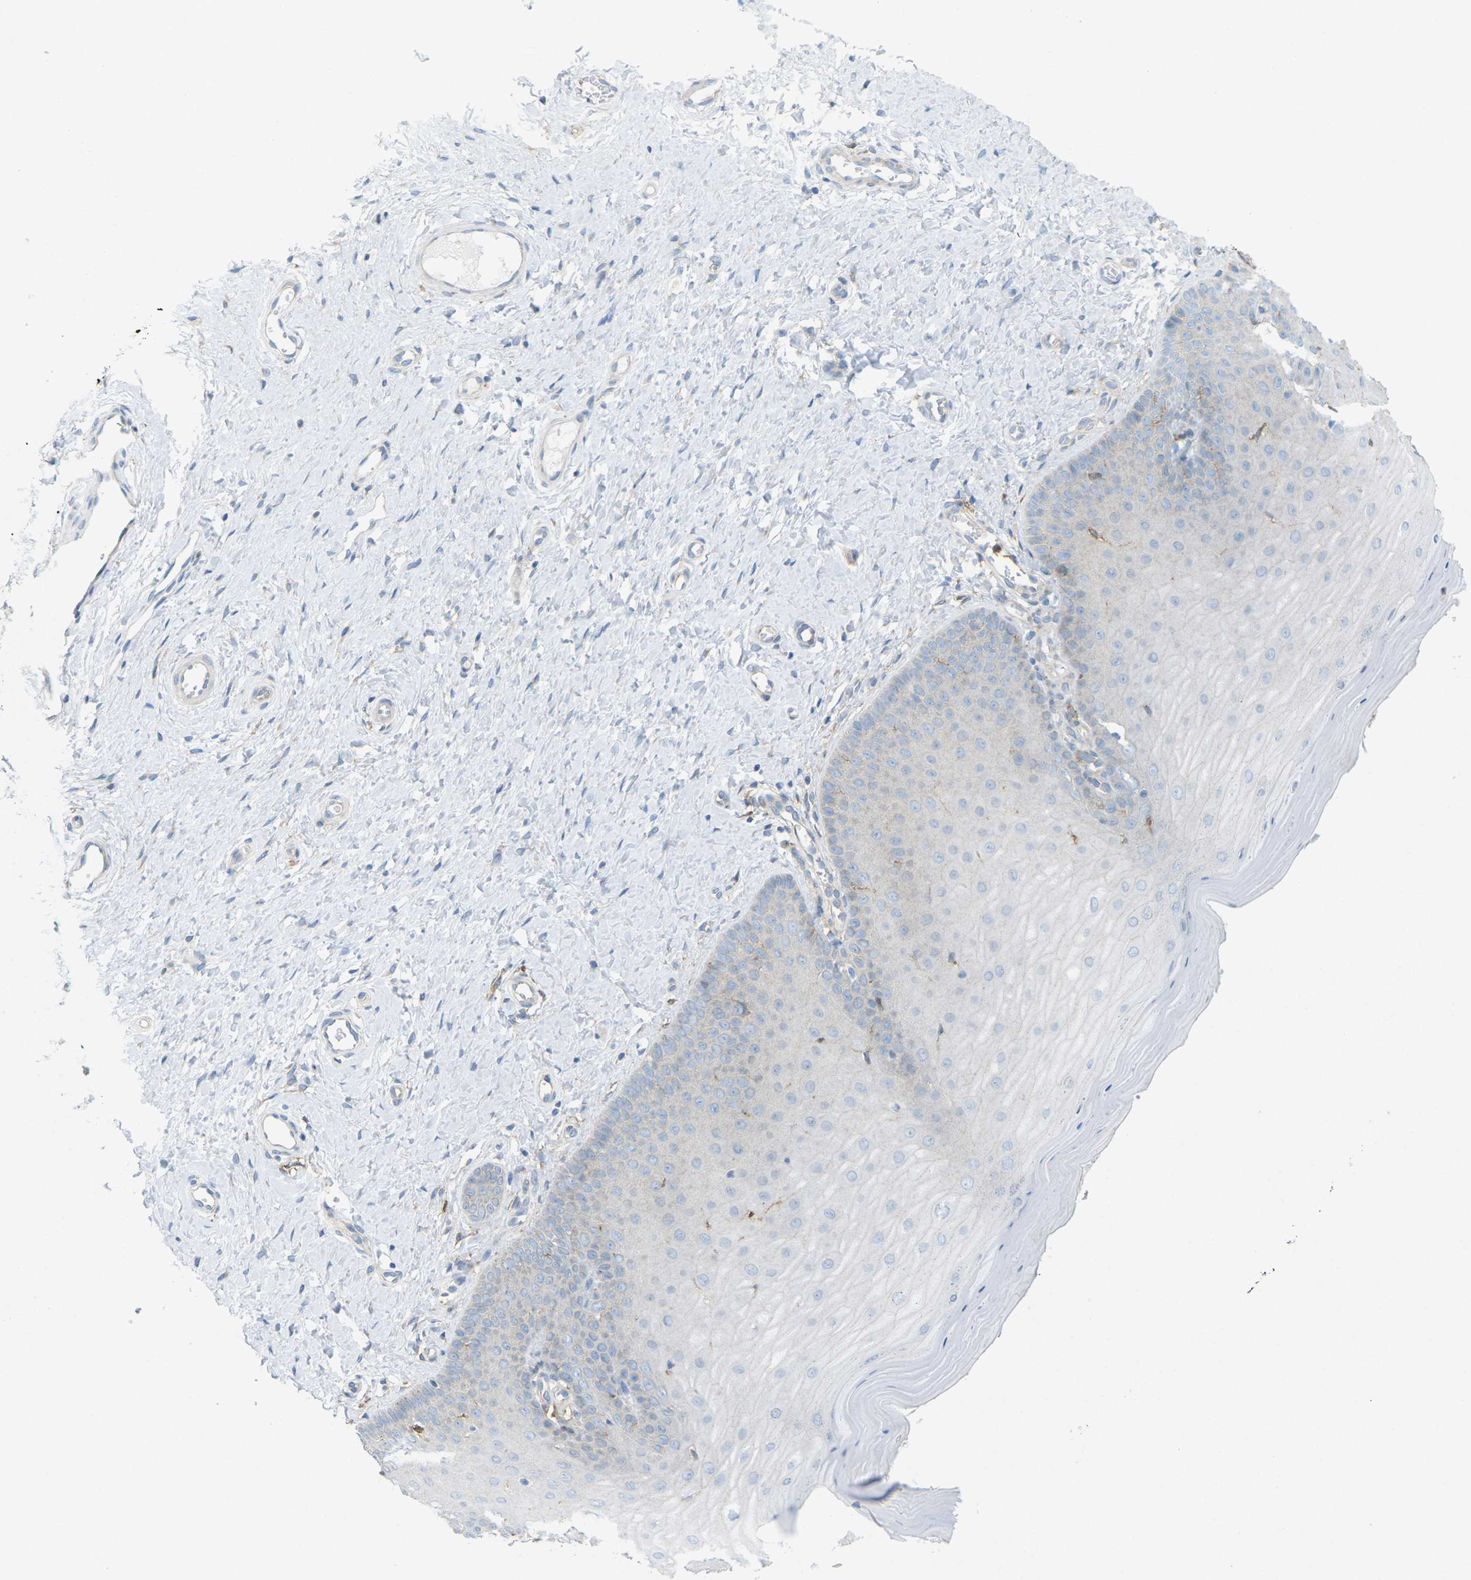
{"staining": {"intensity": "moderate", "quantity": ">75%", "location": "cytoplasmic/membranous"}, "tissue": "cervix", "cell_type": "Glandular cells", "image_type": "normal", "snomed": [{"axis": "morphology", "description": "Normal tissue, NOS"}, {"axis": "topography", "description": "Cervix"}], "caption": "DAB (3,3'-diaminobenzidine) immunohistochemical staining of unremarkable cervix shows moderate cytoplasmic/membranous protein expression in about >75% of glandular cells.", "gene": "STK11", "patient": {"sex": "female", "age": 55}}